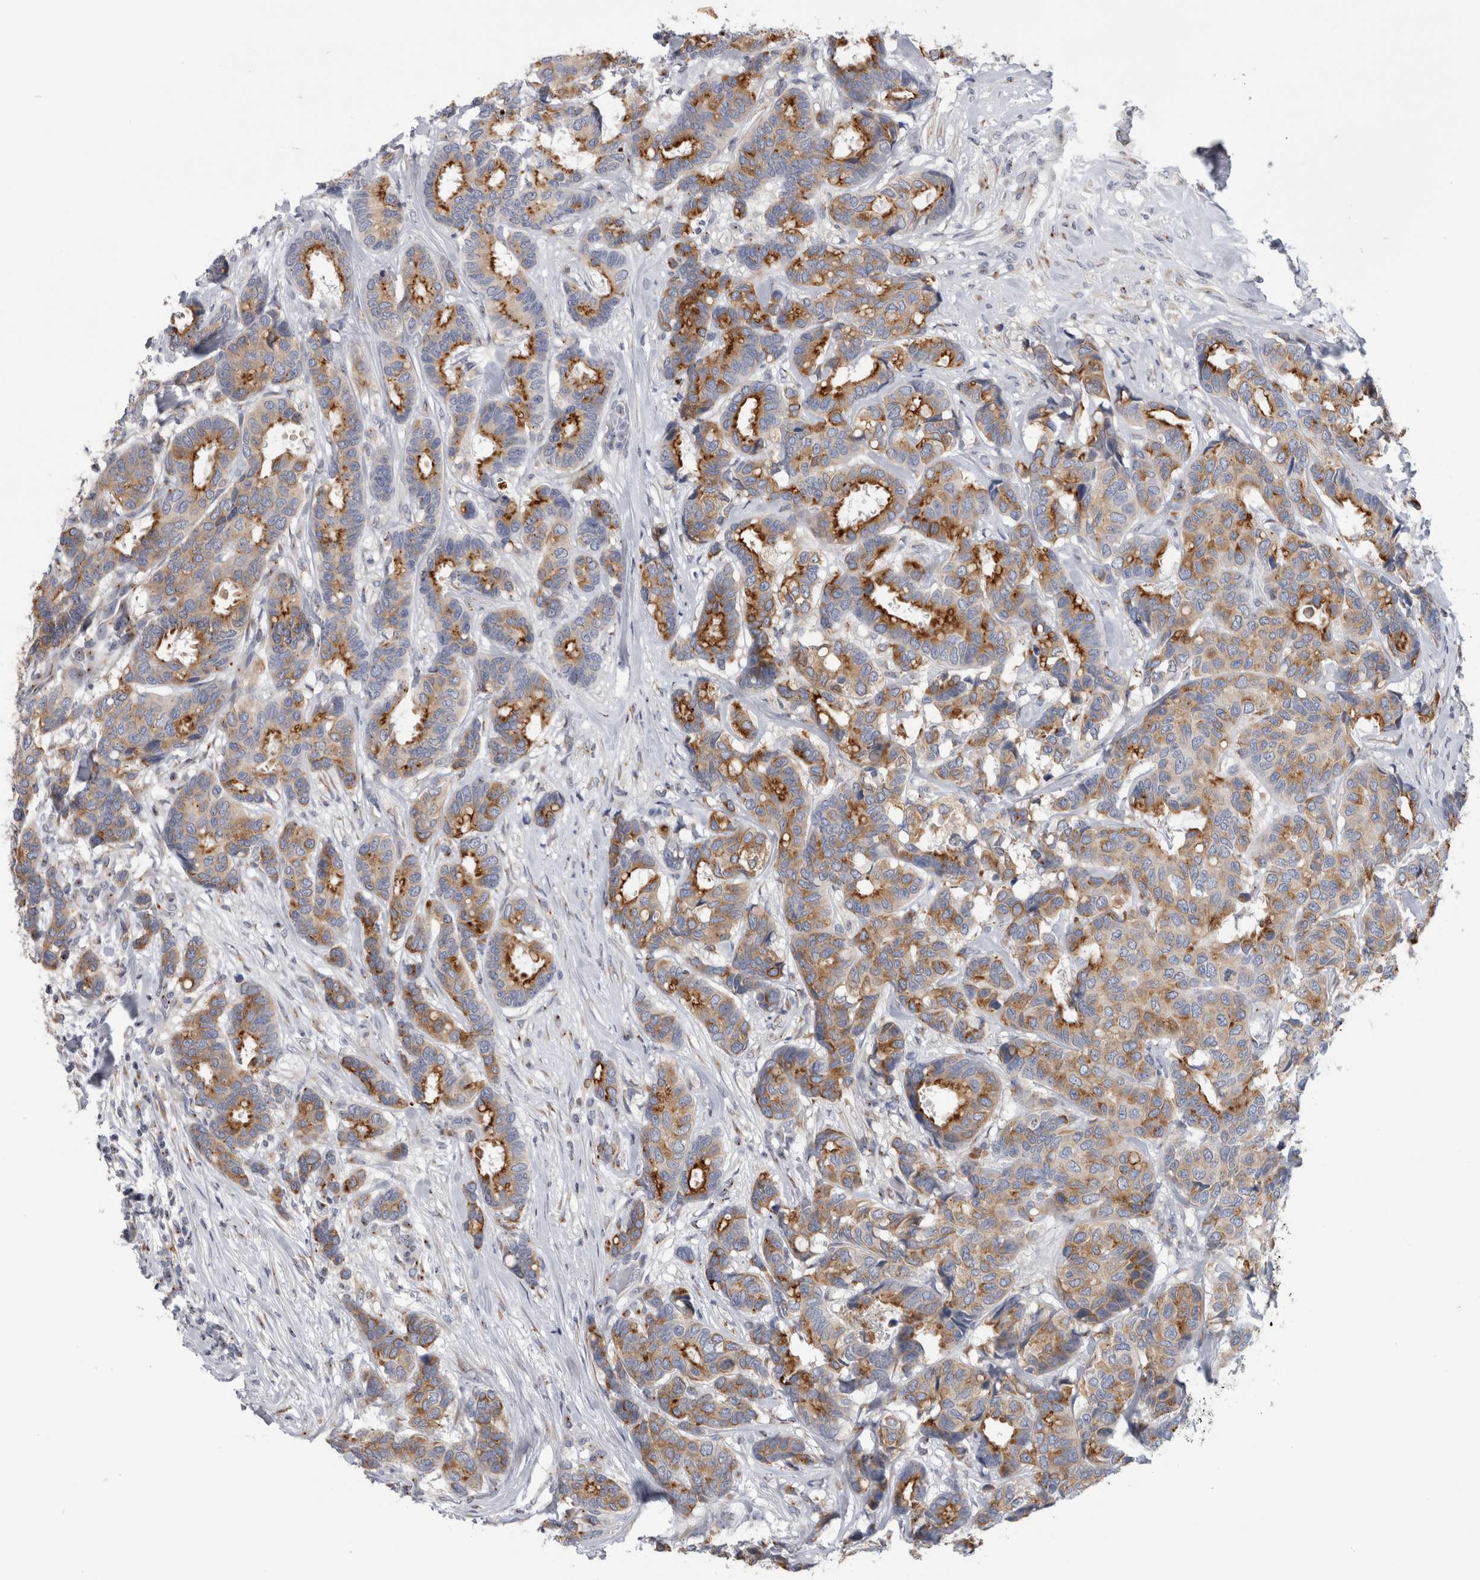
{"staining": {"intensity": "moderate", "quantity": ">75%", "location": "cytoplasmic/membranous"}, "tissue": "breast cancer", "cell_type": "Tumor cells", "image_type": "cancer", "snomed": [{"axis": "morphology", "description": "Duct carcinoma"}, {"axis": "topography", "description": "Breast"}], "caption": "Intraductal carcinoma (breast) tissue demonstrates moderate cytoplasmic/membranous positivity in about >75% of tumor cells", "gene": "AKAP9", "patient": {"sex": "female", "age": 87}}